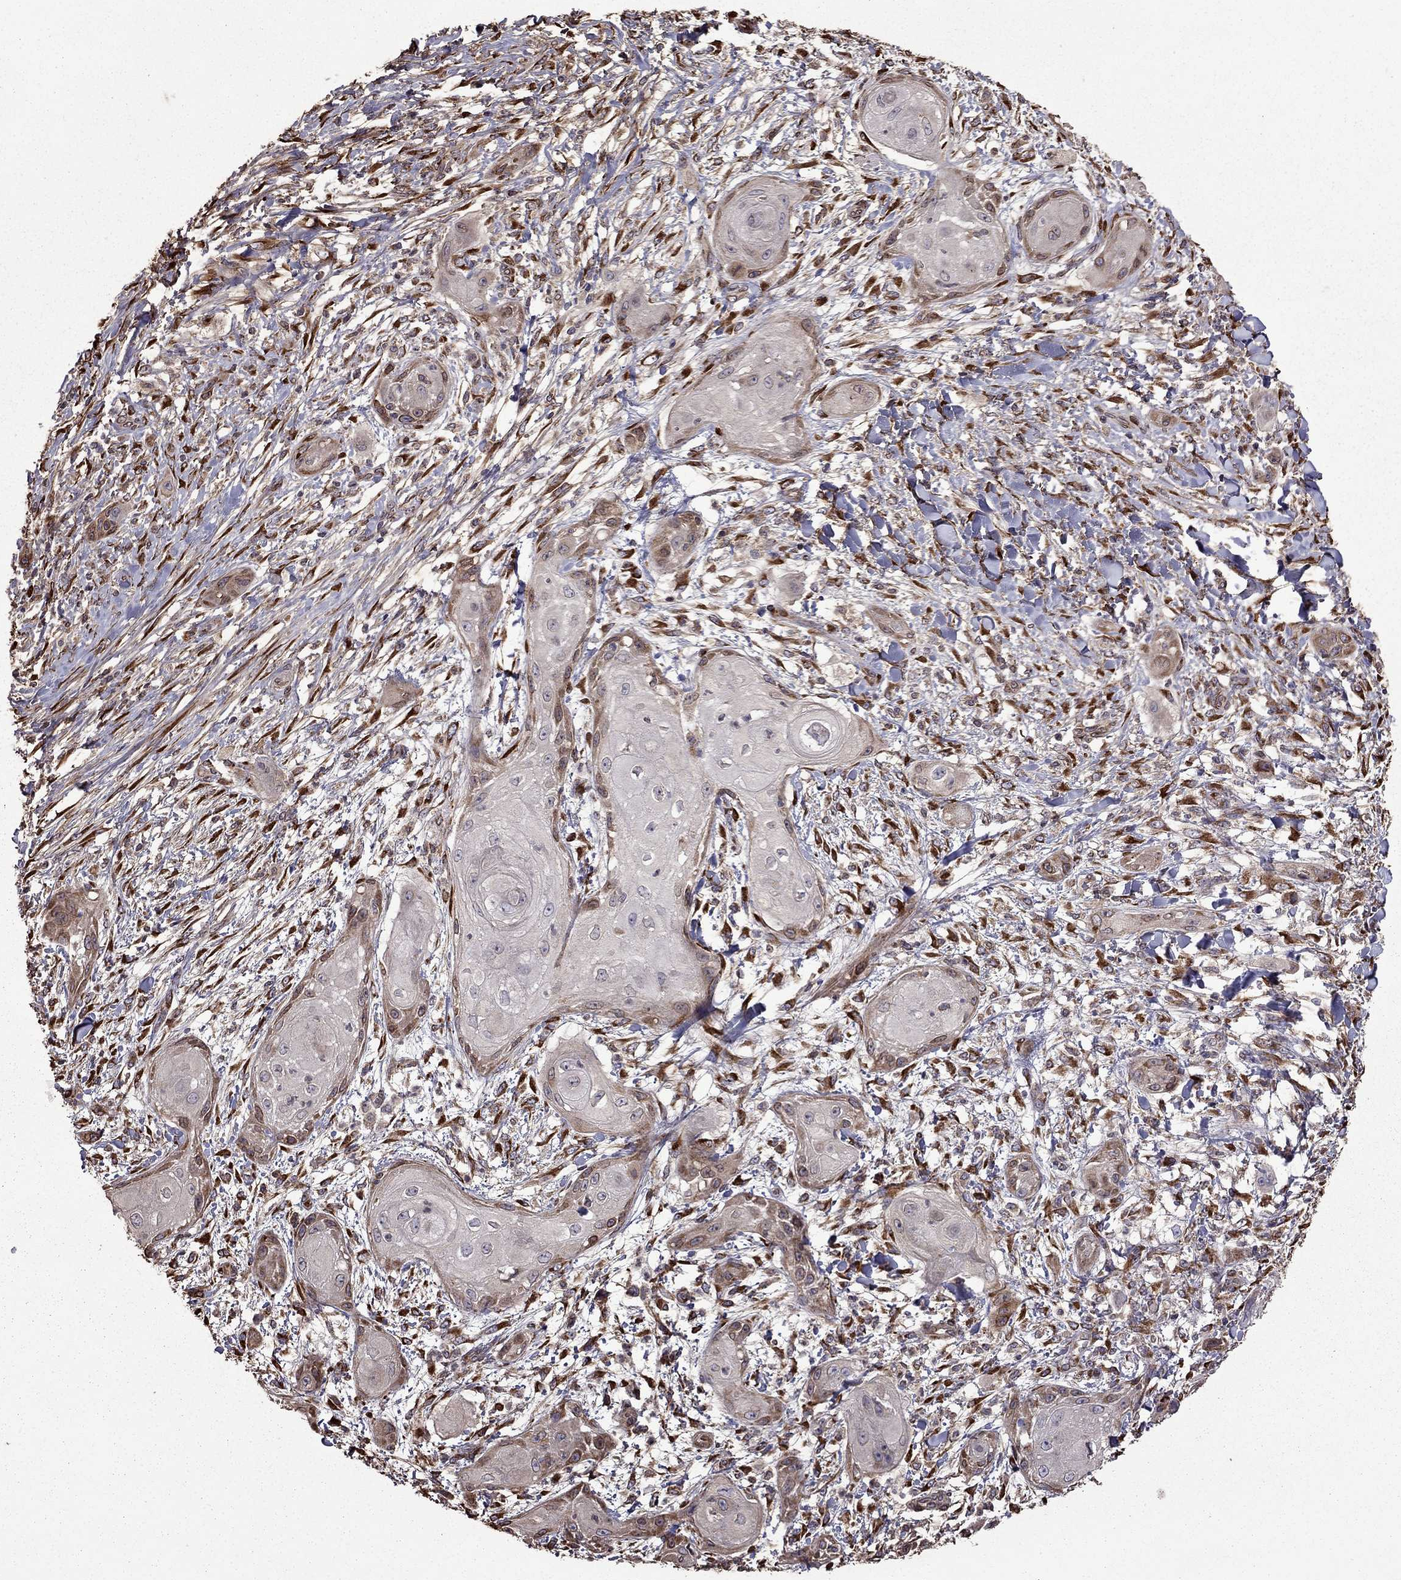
{"staining": {"intensity": "moderate", "quantity": "25%-75%", "location": "cytoplasmic/membranous"}, "tissue": "skin cancer", "cell_type": "Tumor cells", "image_type": "cancer", "snomed": [{"axis": "morphology", "description": "Squamous cell carcinoma, NOS"}, {"axis": "topography", "description": "Skin"}], "caption": "Immunohistochemical staining of skin cancer demonstrates moderate cytoplasmic/membranous protein staining in approximately 25%-75% of tumor cells.", "gene": "IKBIP", "patient": {"sex": "male", "age": 62}}